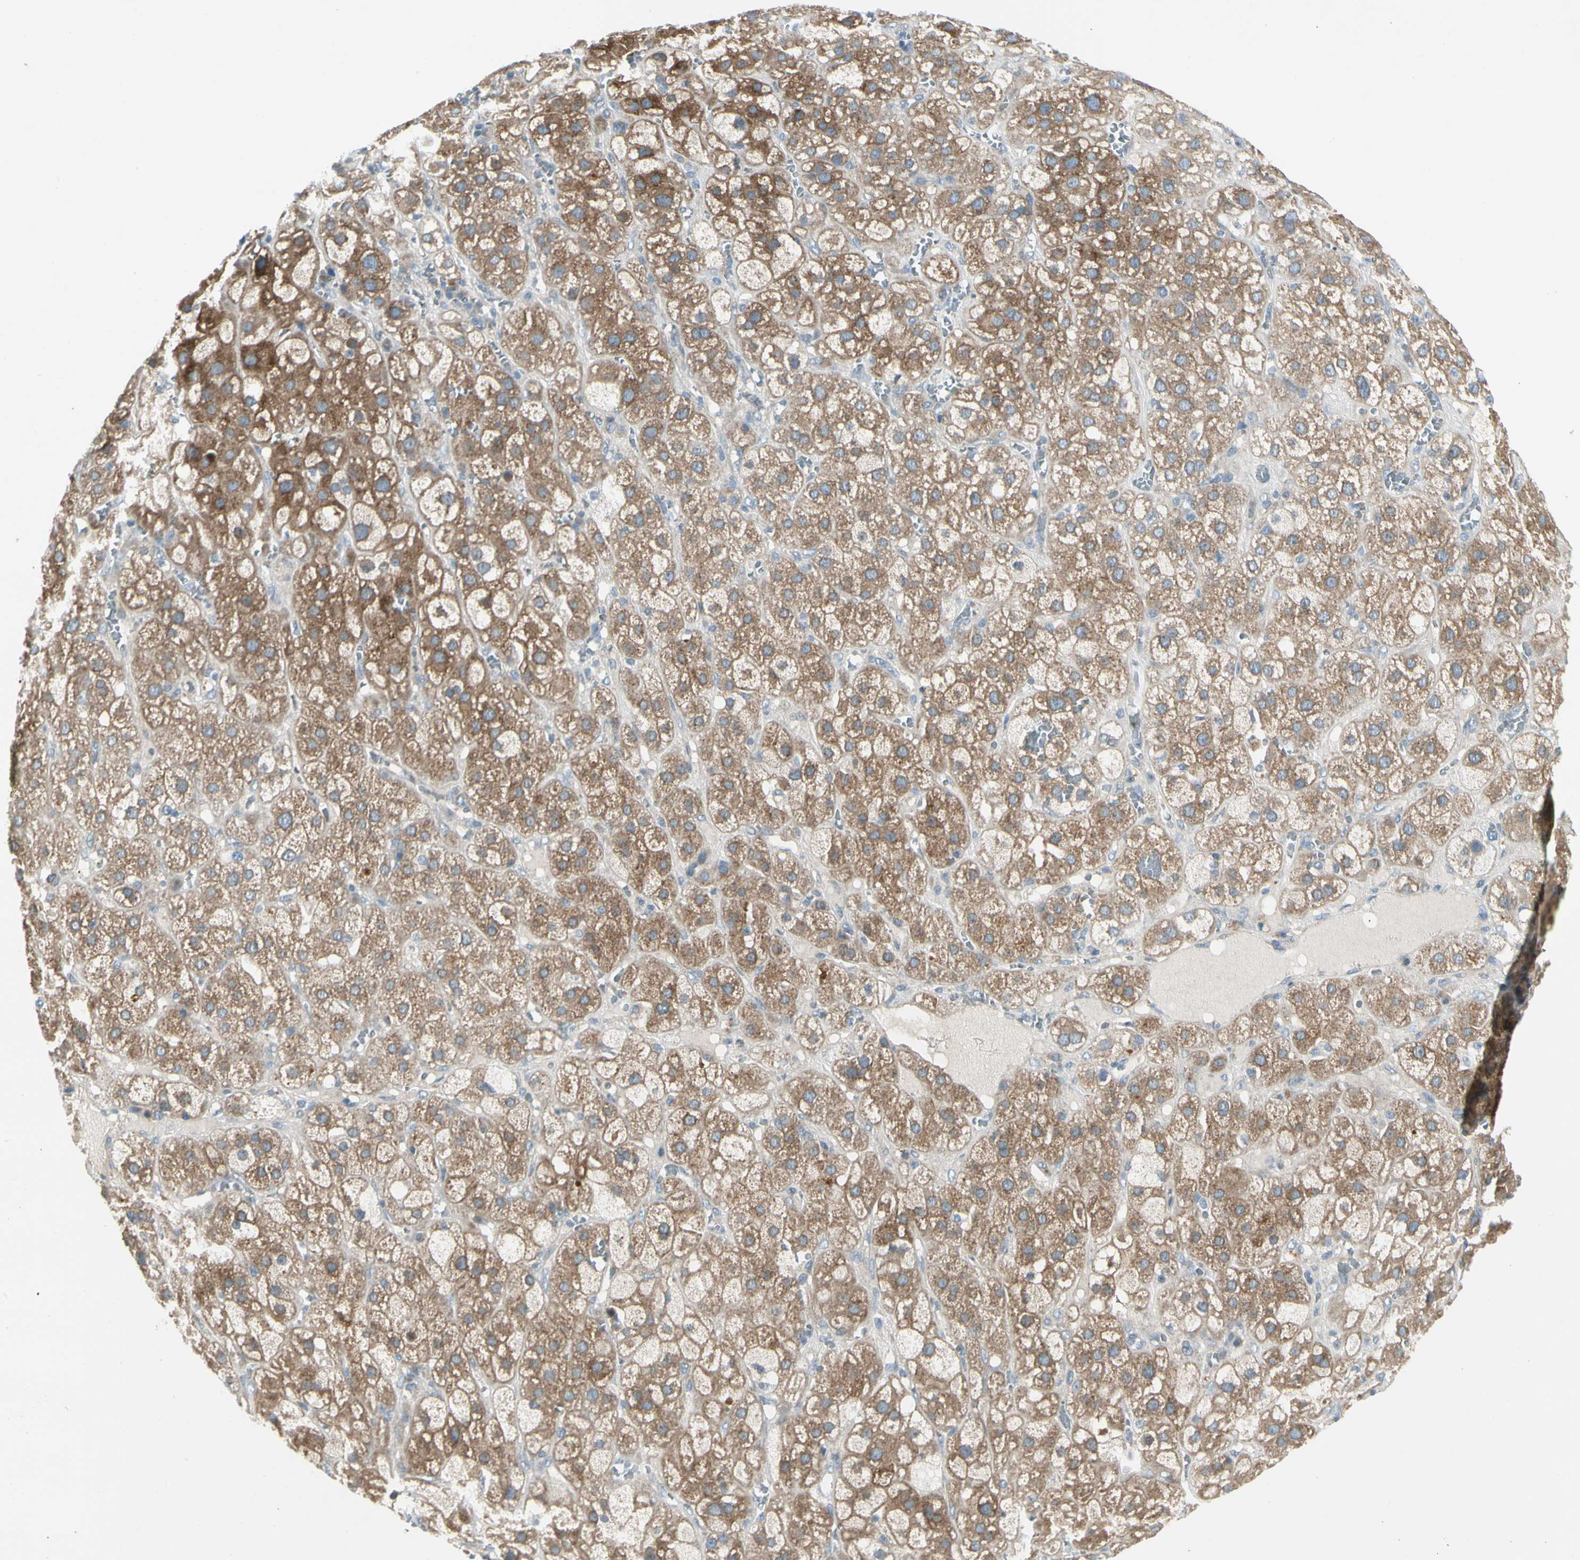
{"staining": {"intensity": "moderate", "quantity": ">75%", "location": "cytoplasmic/membranous"}, "tissue": "adrenal gland", "cell_type": "Glandular cells", "image_type": "normal", "snomed": [{"axis": "morphology", "description": "Normal tissue, NOS"}, {"axis": "topography", "description": "Adrenal gland"}], "caption": "Glandular cells display moderate cytoplasmic/membranous expression in approximately >75% of cells in normal adrenal gland. The staining was performed using DAB to visualize the protein expression in brown, while the nuclei were stained in blue with hematoxylin (Magnification: 20x).", "gene": "PANK2", "patient": {"sex": "female", "age": 47}}